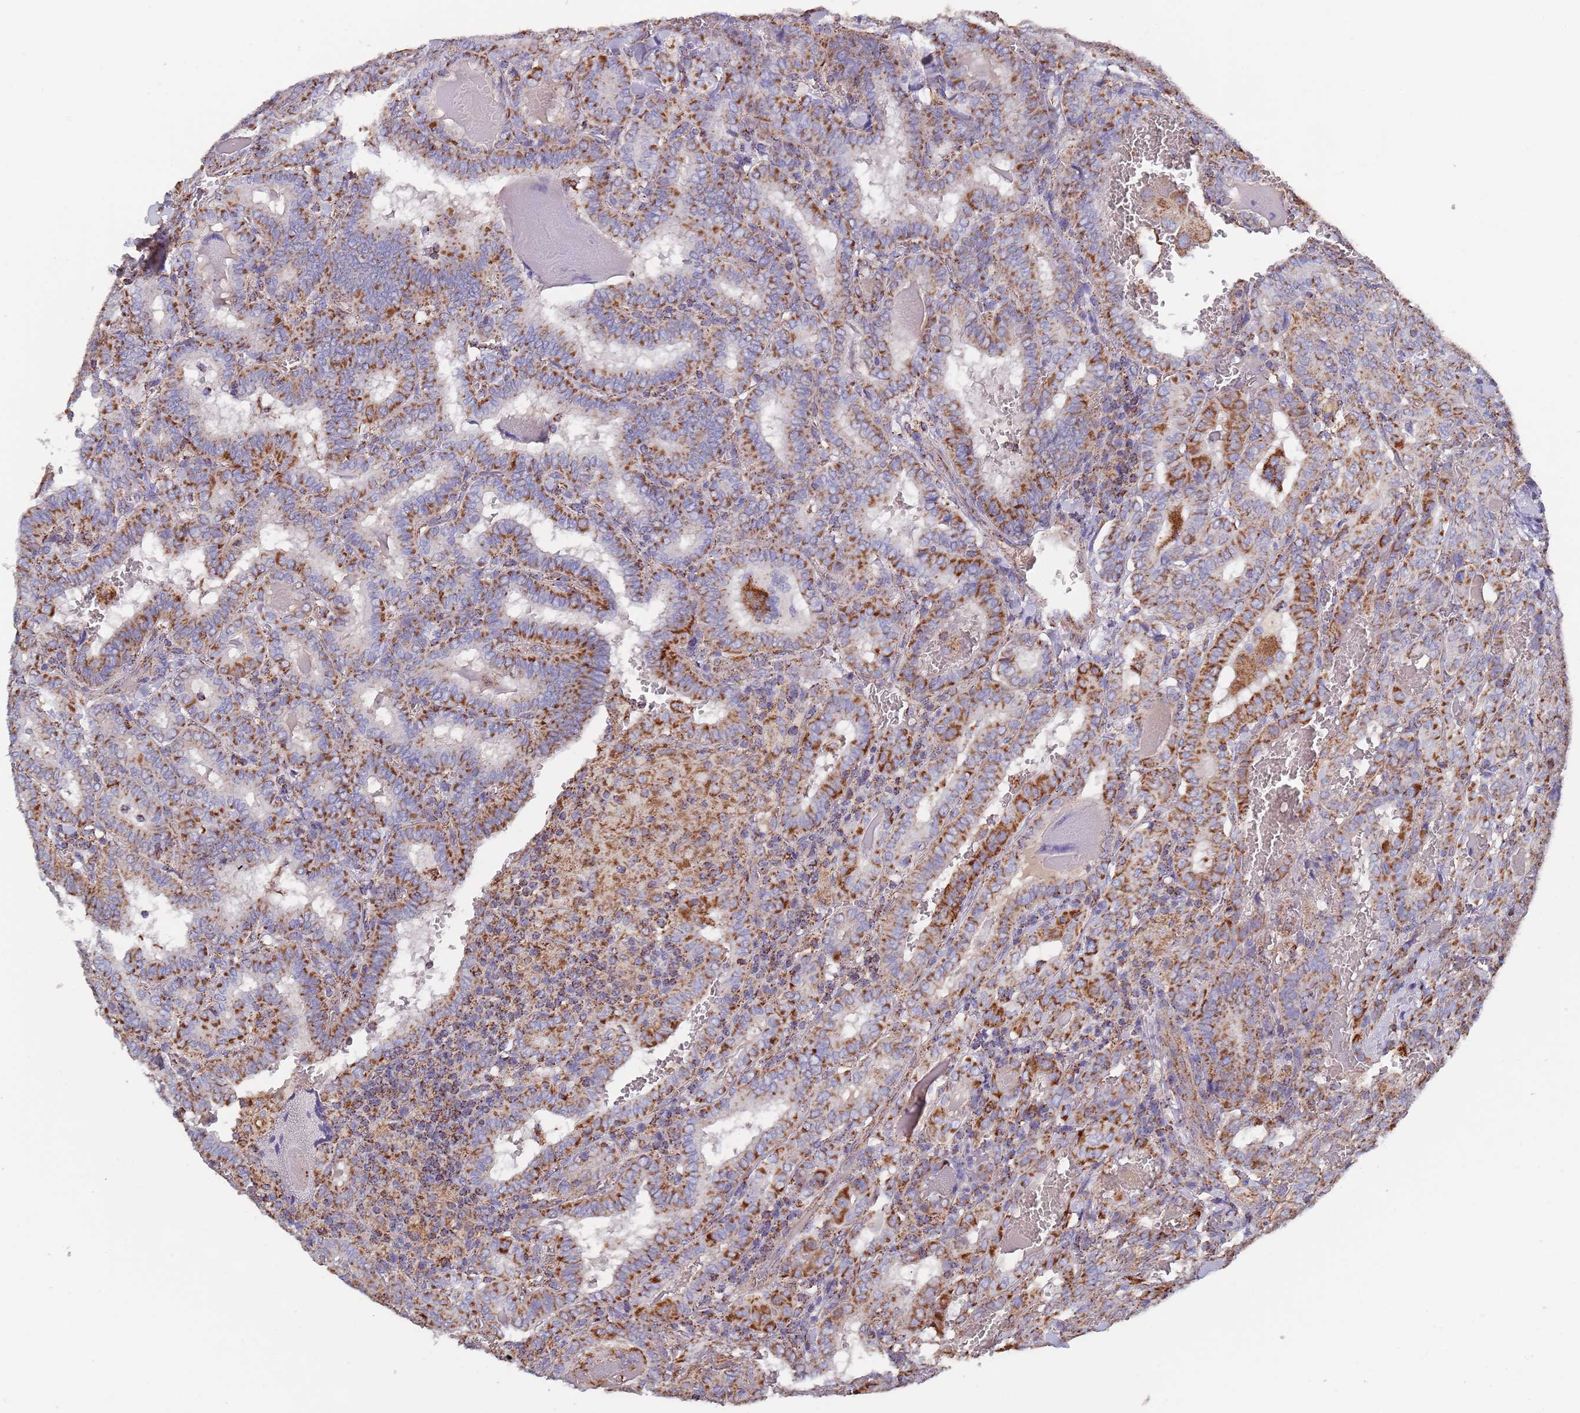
{"staining": {"intensity": "strong", "quantity": ">75%", "location": "cytoplasmic/membranous"}, "tissue": "thyroid cancer", "cell_type": "Tumor cells", "image_type": "cancer", "snomed": [{"axis": "morphology", "description": "Papillary adenocarcinoma, NOS"}, {"axis": "topography", "description": "Thyroid gland"}], "caption": "Strong cytoplasmic/membranous staining is appreciated in about >75% of tumor cells in thyroid cancer (papillary adenocarcinoma).", "gene": "PGP", "patient": {"sex": "female", "age": 72}}